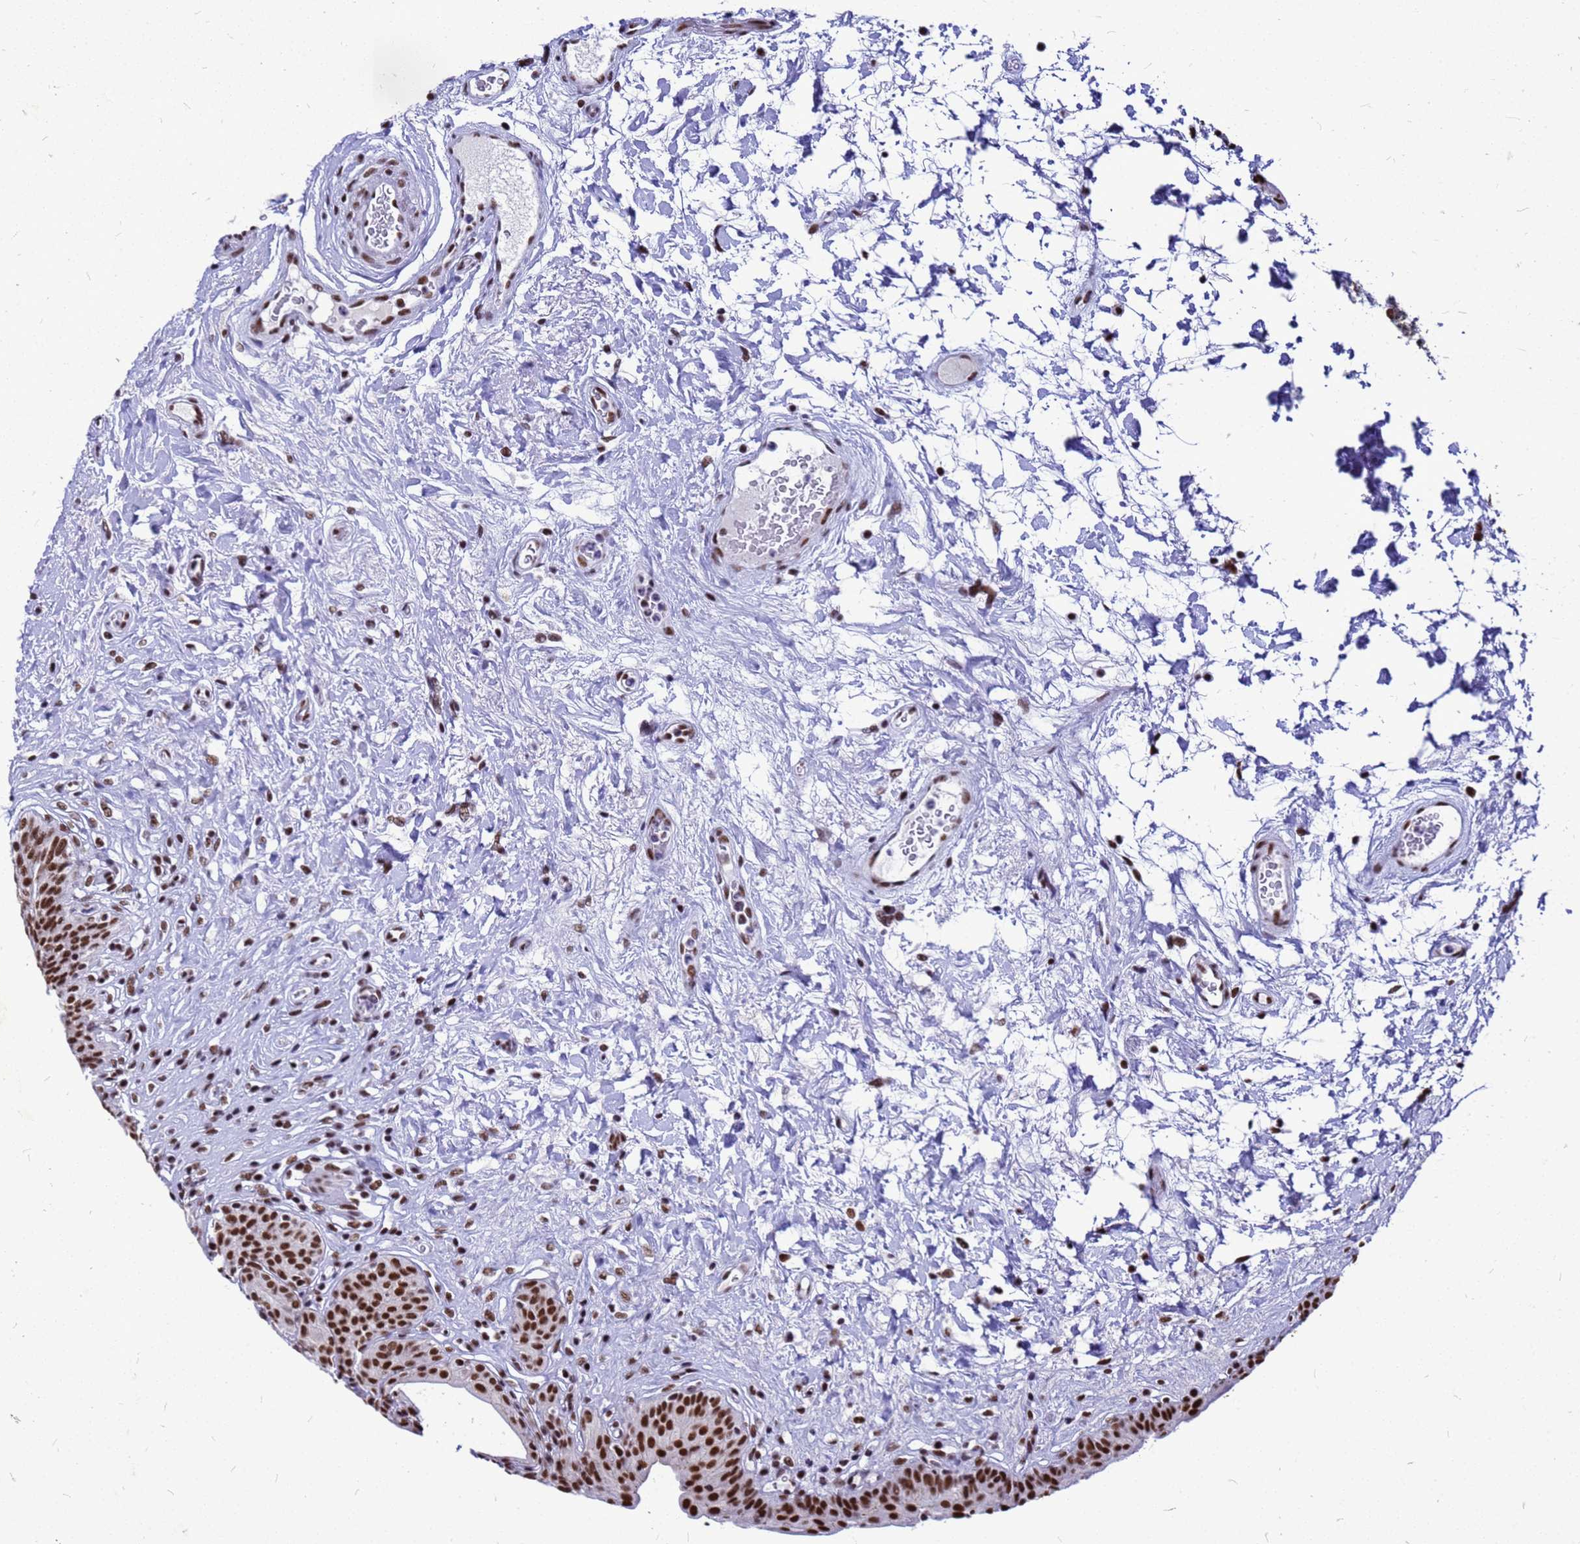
{"staining": {"intensity": "strong", "quantity": ">75%", "location": "nuclear"}, "tissue": "urinary bladder", "cell_type": "Urothelial cells", "image_type": "normal", "snomed": [{"axis": "morphology", "description": "Normal tissue, NOS"}, {"axis": "topography", "description": "Urinary bladder"}], "caption": "Brown immunohistochemical staining in normal human urinary bladder reveals strong nuclear positivity in about >75% of urothelial cells.", "gene": "SART3", "patient": {"sex": "male", "age": 83}}